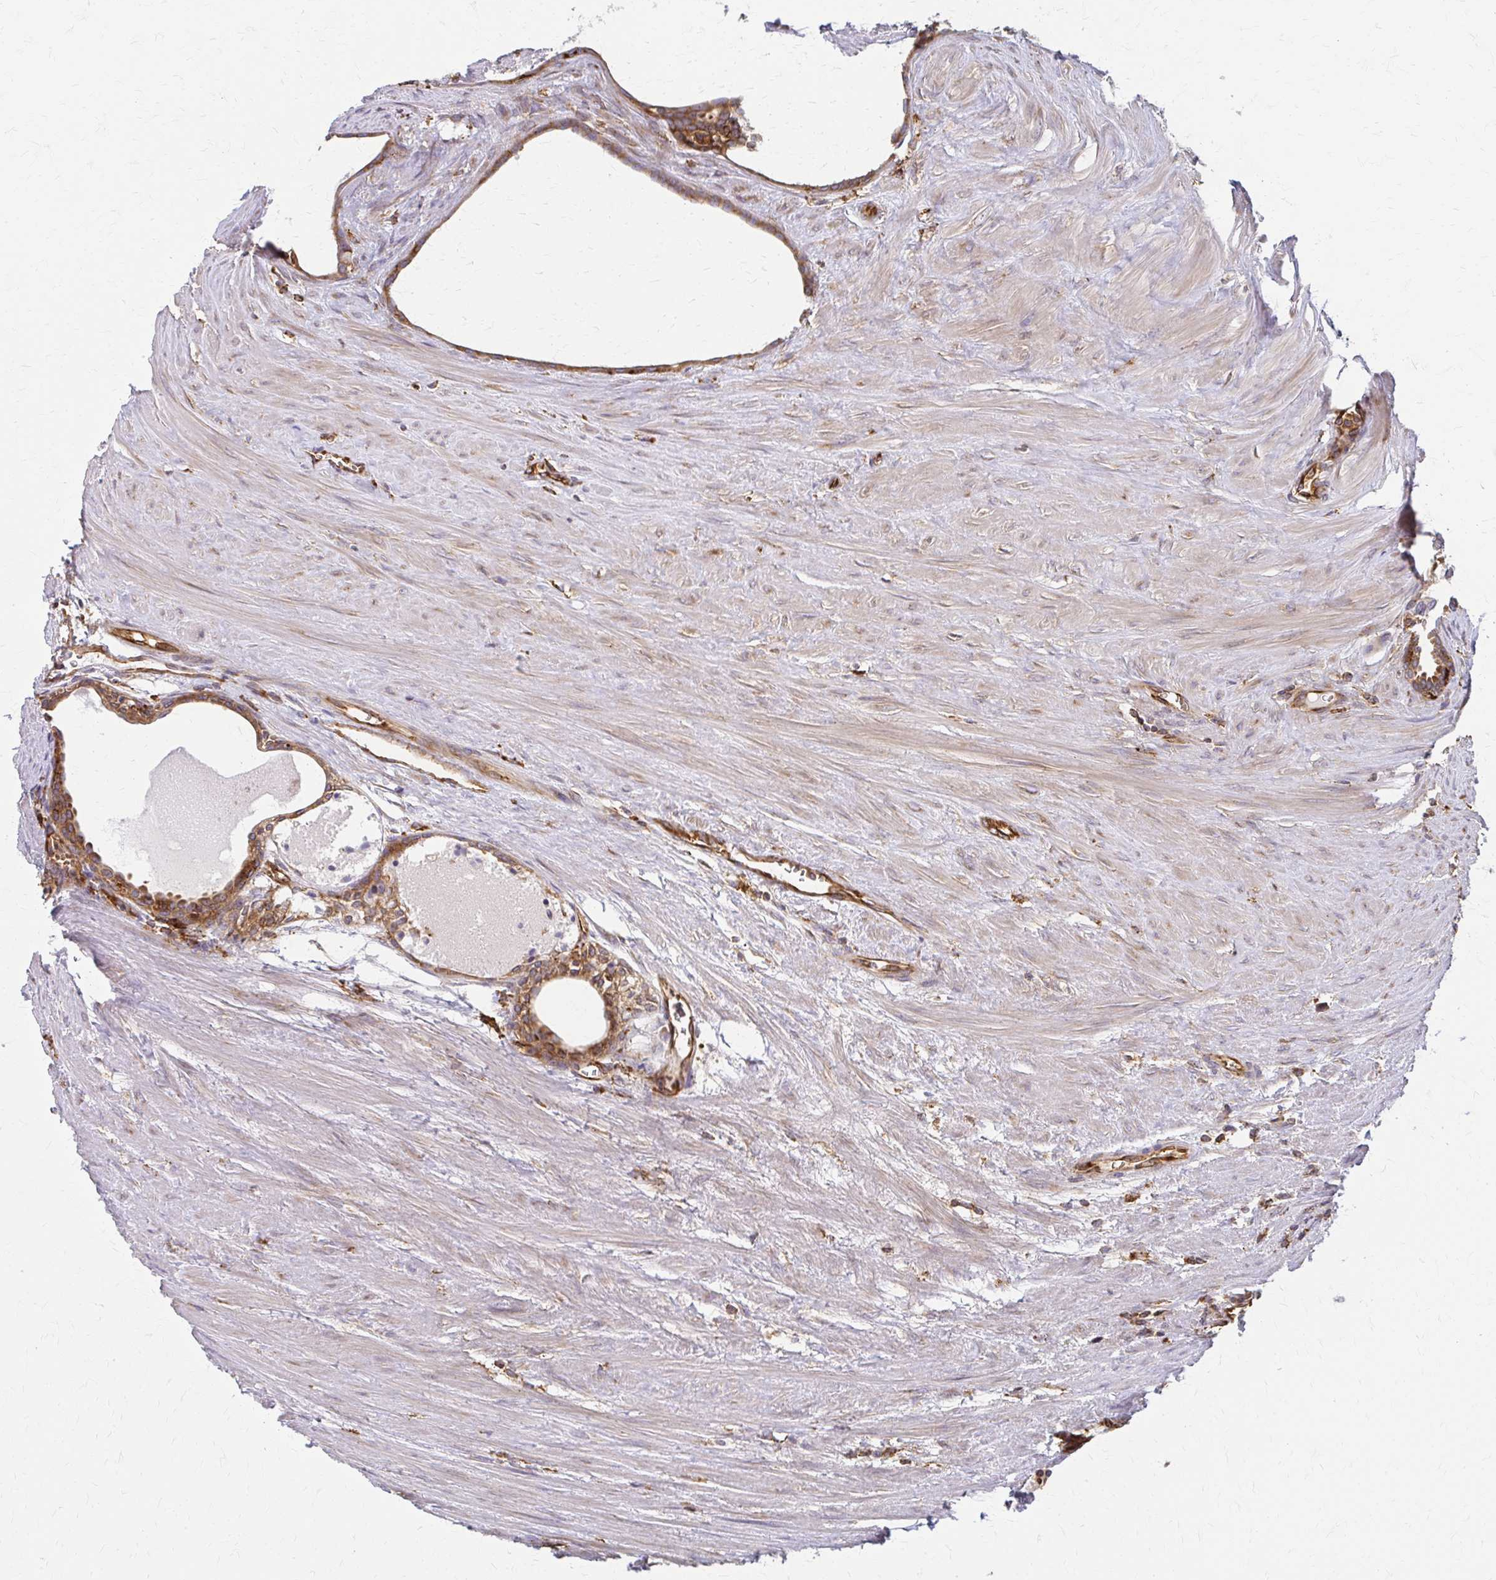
{"staining": {"intensity": "moderate", "quantity": "25%-75%", "location": "cytoplasmic/membranous"}, "tissue": "prostate cancer", "cell_type": "Tumor cells", "image_type": "cancer", "snomed": [{"axis": "morphology", "description": "Adenocarcinoma, High grade"}, {"axis": "topography", "description": "Prostate"}], "caption": "IHC (DAB (3,3'-diaminobenzidine)) staining of human prostate adenocarcinoma (high-grade) displays moderate cytoplasmic/membranous protein expression in approximately 25%-75% of tumor cells. (DAB = brown stain, brightfield microscopy at high magnification).", "gene": "WASF2", "patient": {"sex": "male", "age": 68}}